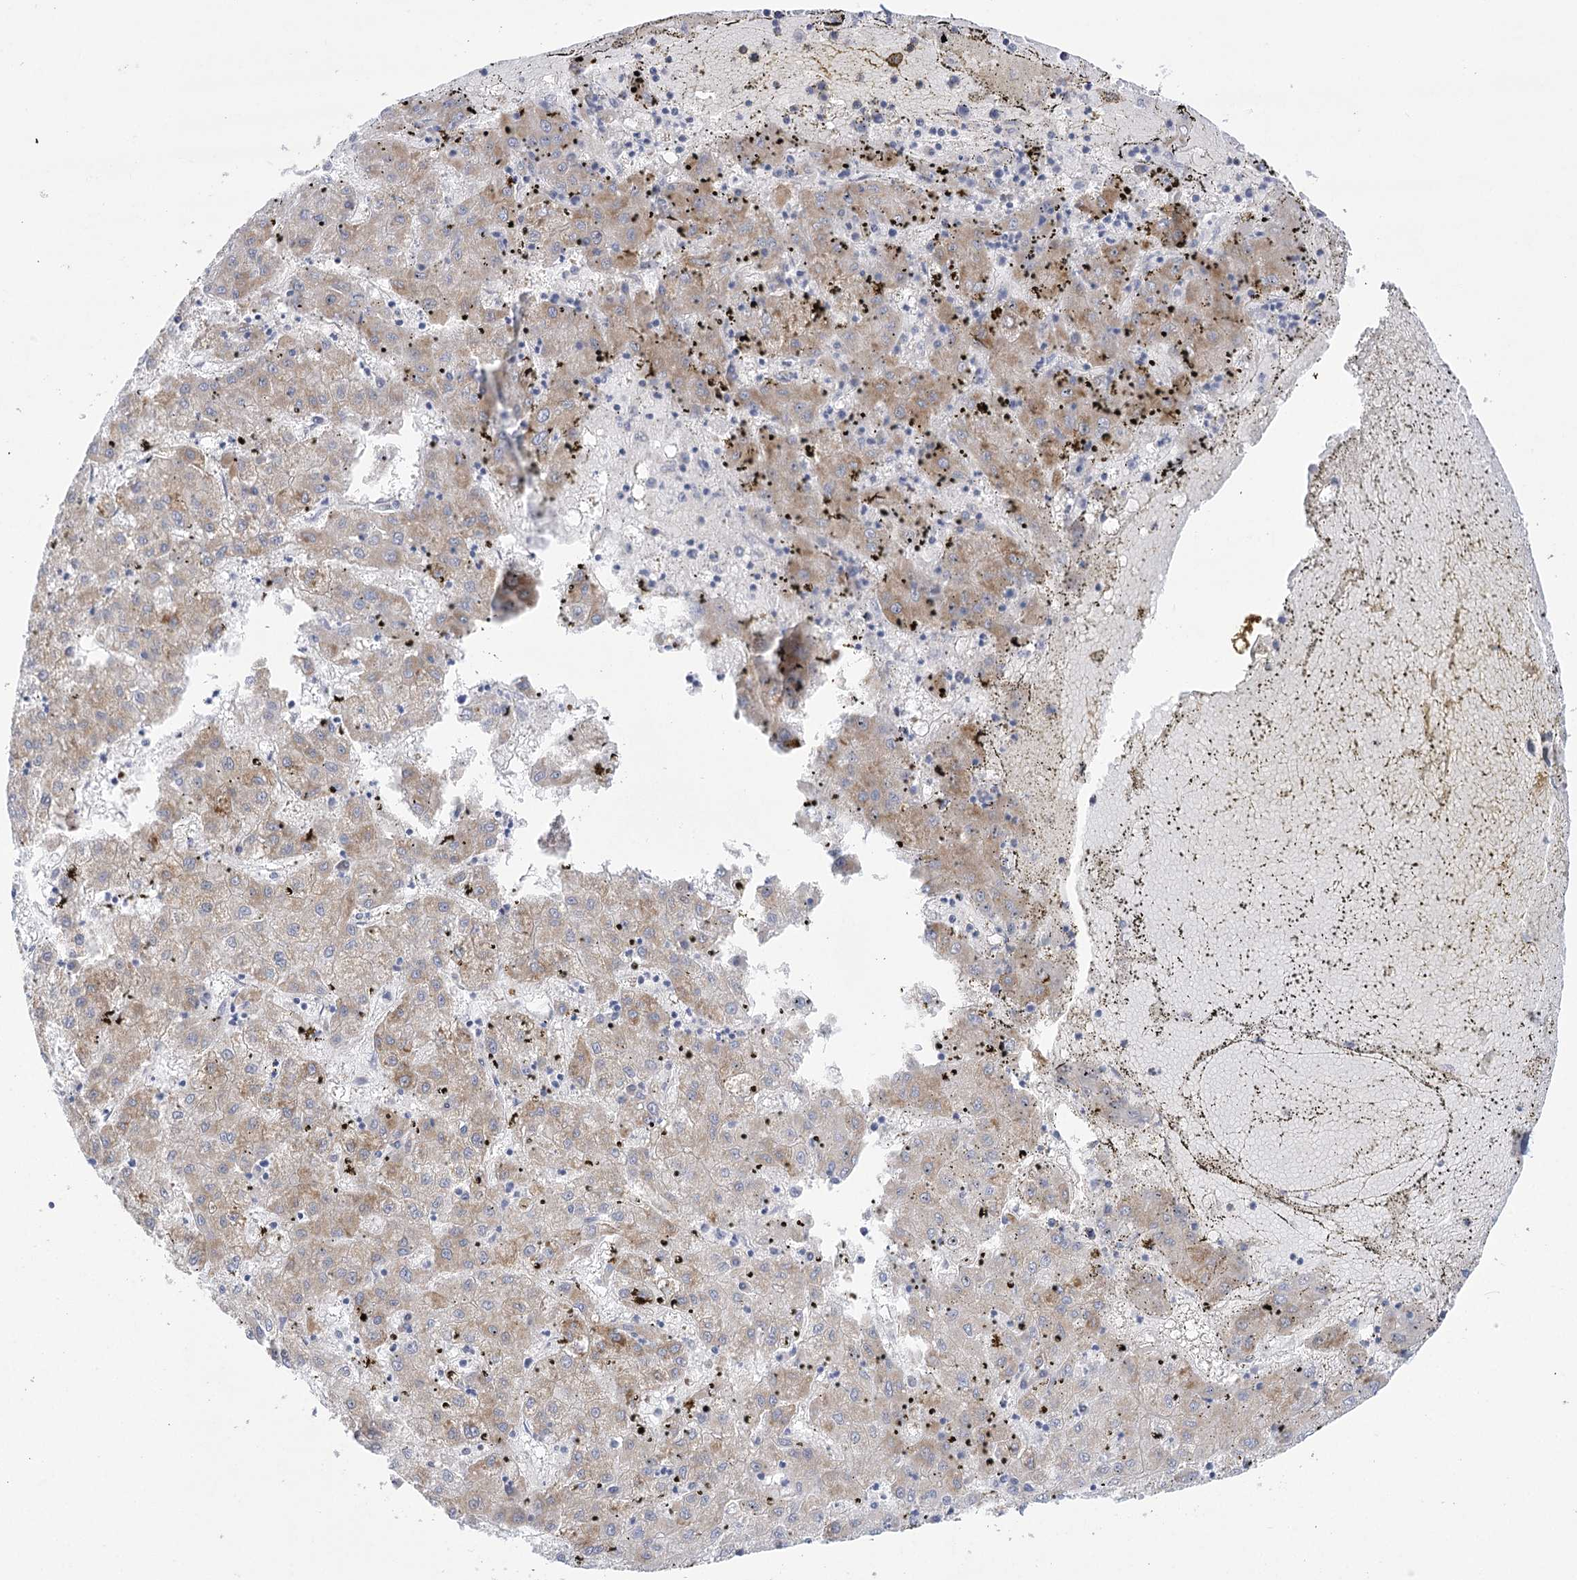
{"staining": {"intensity": "weak", "quantity": ">75%", "location": "cytoplasmic/membranous"}, "tissue": "liver cancer", "cell_type": "Tumor cells", "image_type": "cancer", "snomed": [{"axis": "morphology", "description": "Carcinoma, Hepatocellular, NOS"}, {"axis": "topography", "description": "Liver"}], "caption": "Immunohistochemistry (IHC) (DAB) staining of liver cancer displays weak cytoplasmic/membranous protein expression in about >75% of tumor cells.", "gene": "DHTKD1", "patient": {"sex": "male", "age": 72}}